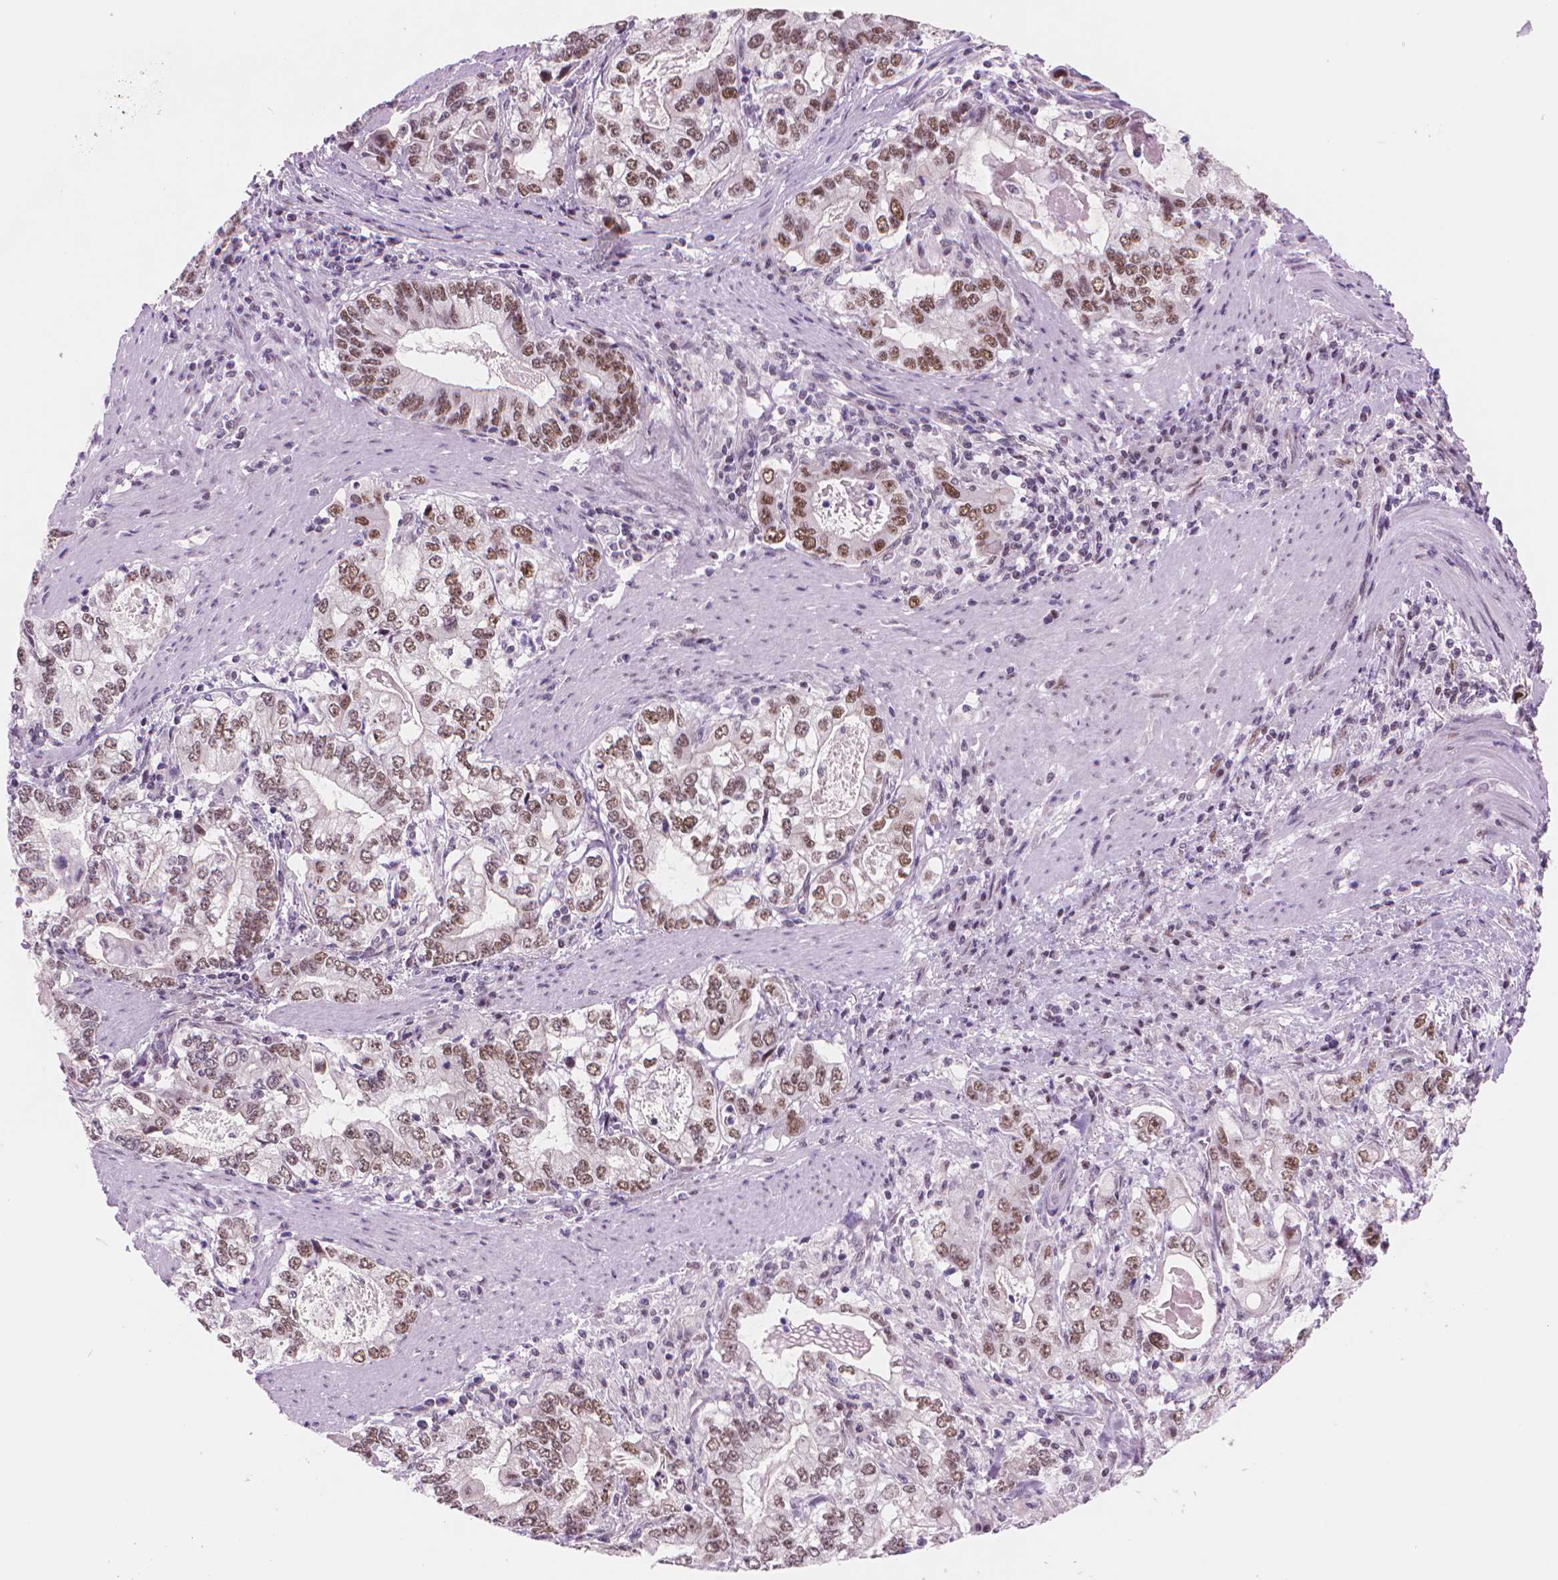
{"staining": {"intensity": "moderate", "quantity": ">75%", "location": "nuclear"}, "tissue": "stomach cancer", "cell_type": "Tumor cells", "image_type": "cancer", "snomed": [{"axis": "morphology", "description": "Adenocarcinoma, NOS"}, {"axis": "topography", "description": "Stomach, lower"}], "caption": "Stomach cancer (adenocarcinoma) stained for a protein demonstrates moderate nuclear positivity in tumor cells.", "gene": "POLR3D", "patient": {"sex": "female", "age": 72}}